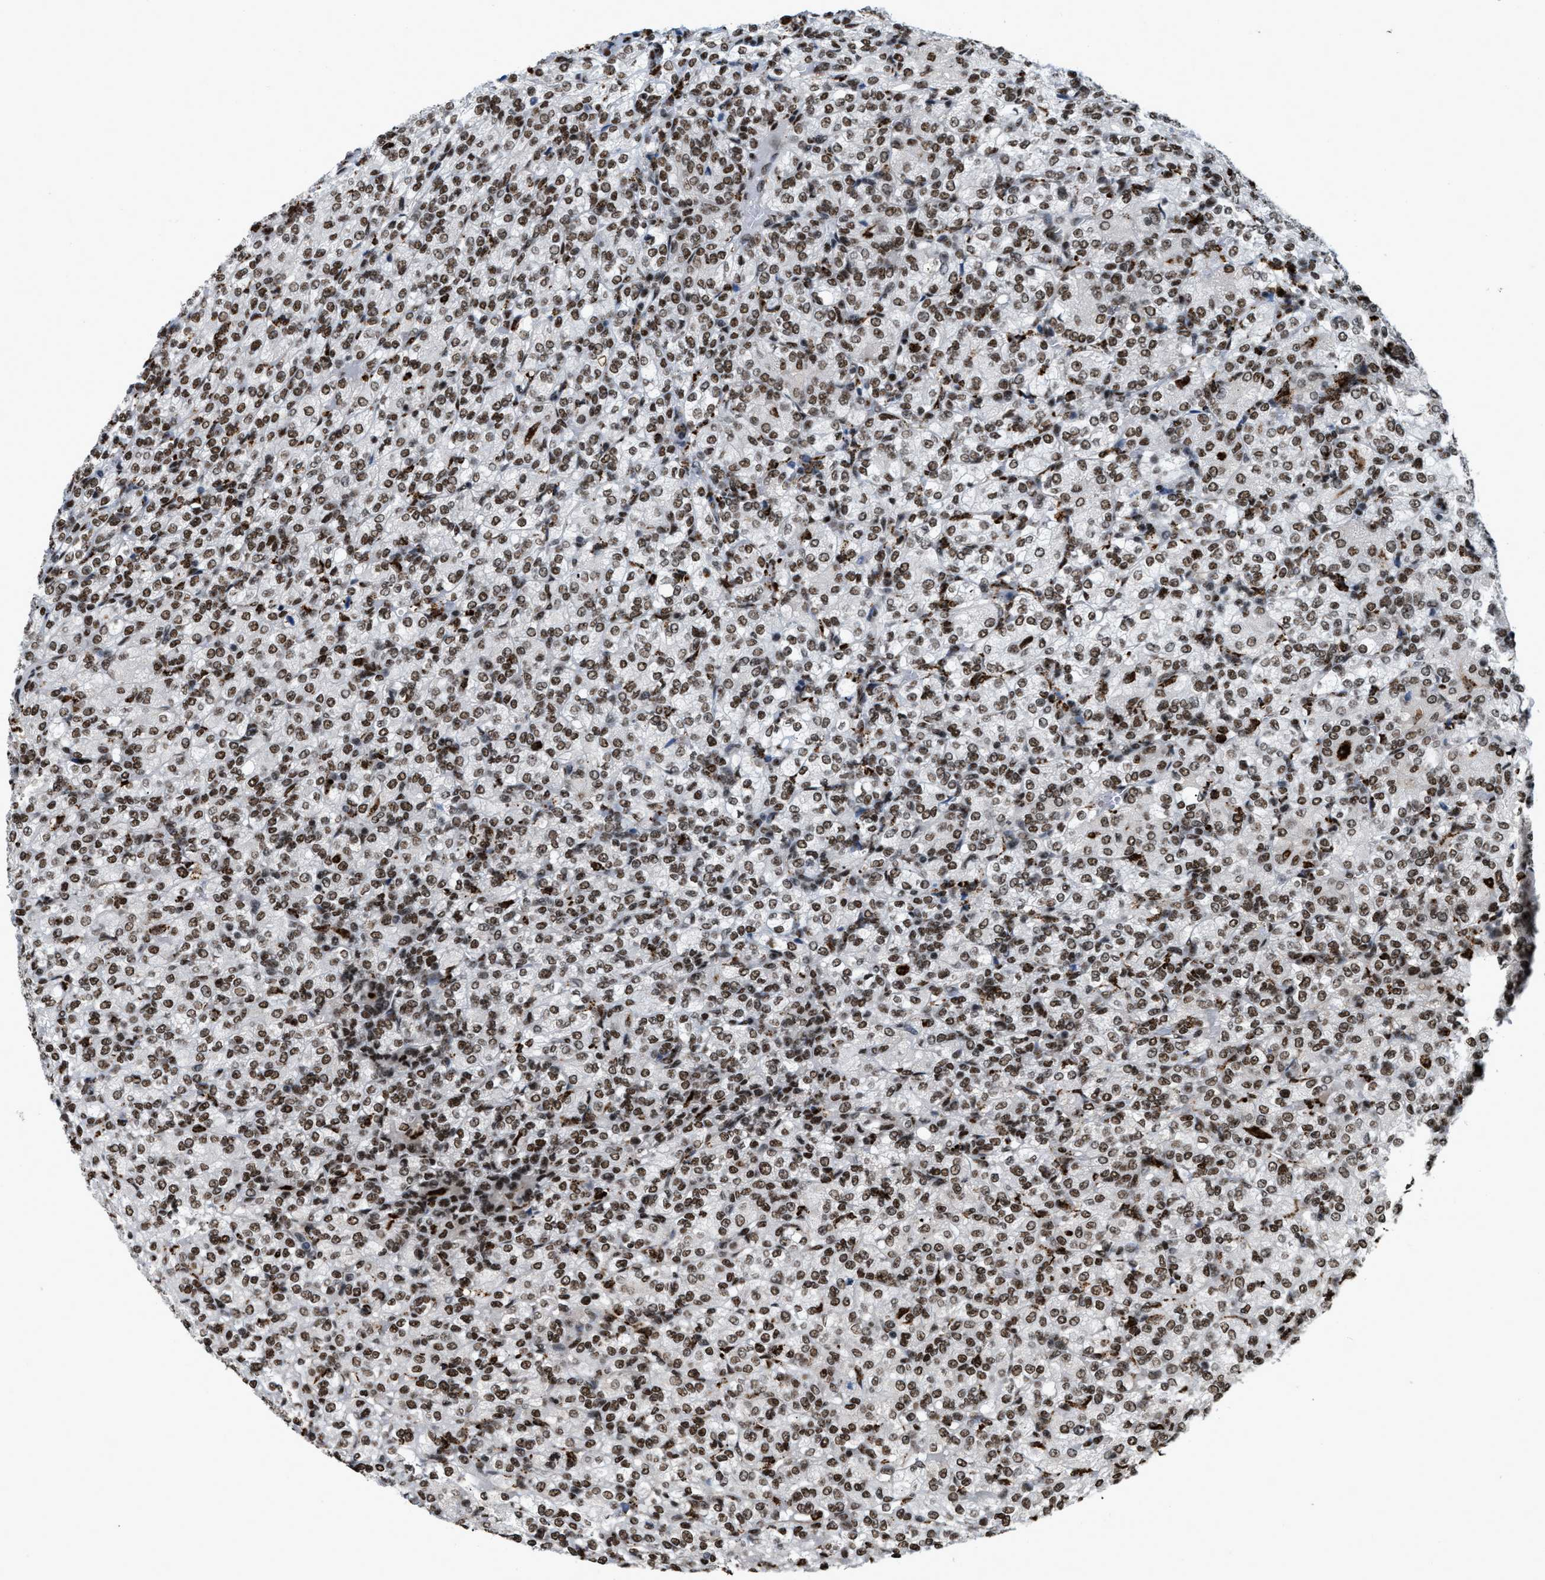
{"staining": {"intensity": "moderate", "quantity": ">75%", "location": "nuclear"}, "tissue": "renal cancer", "cell_type": "Tumor cells", "image_type": "cancer", "snomed": [{"axis": "morphology", "description": "Adenocarcinoma, NOS"}, {"axis": "topography", "description": "Kidney"}], "caption": "The immunohistochemical stain shows moderate nuclear expression in tumor cells of adenocarcinoma (renal) tissue.", "gene": "NUMA1", "patient": {"sex": "male", "age": 77}}